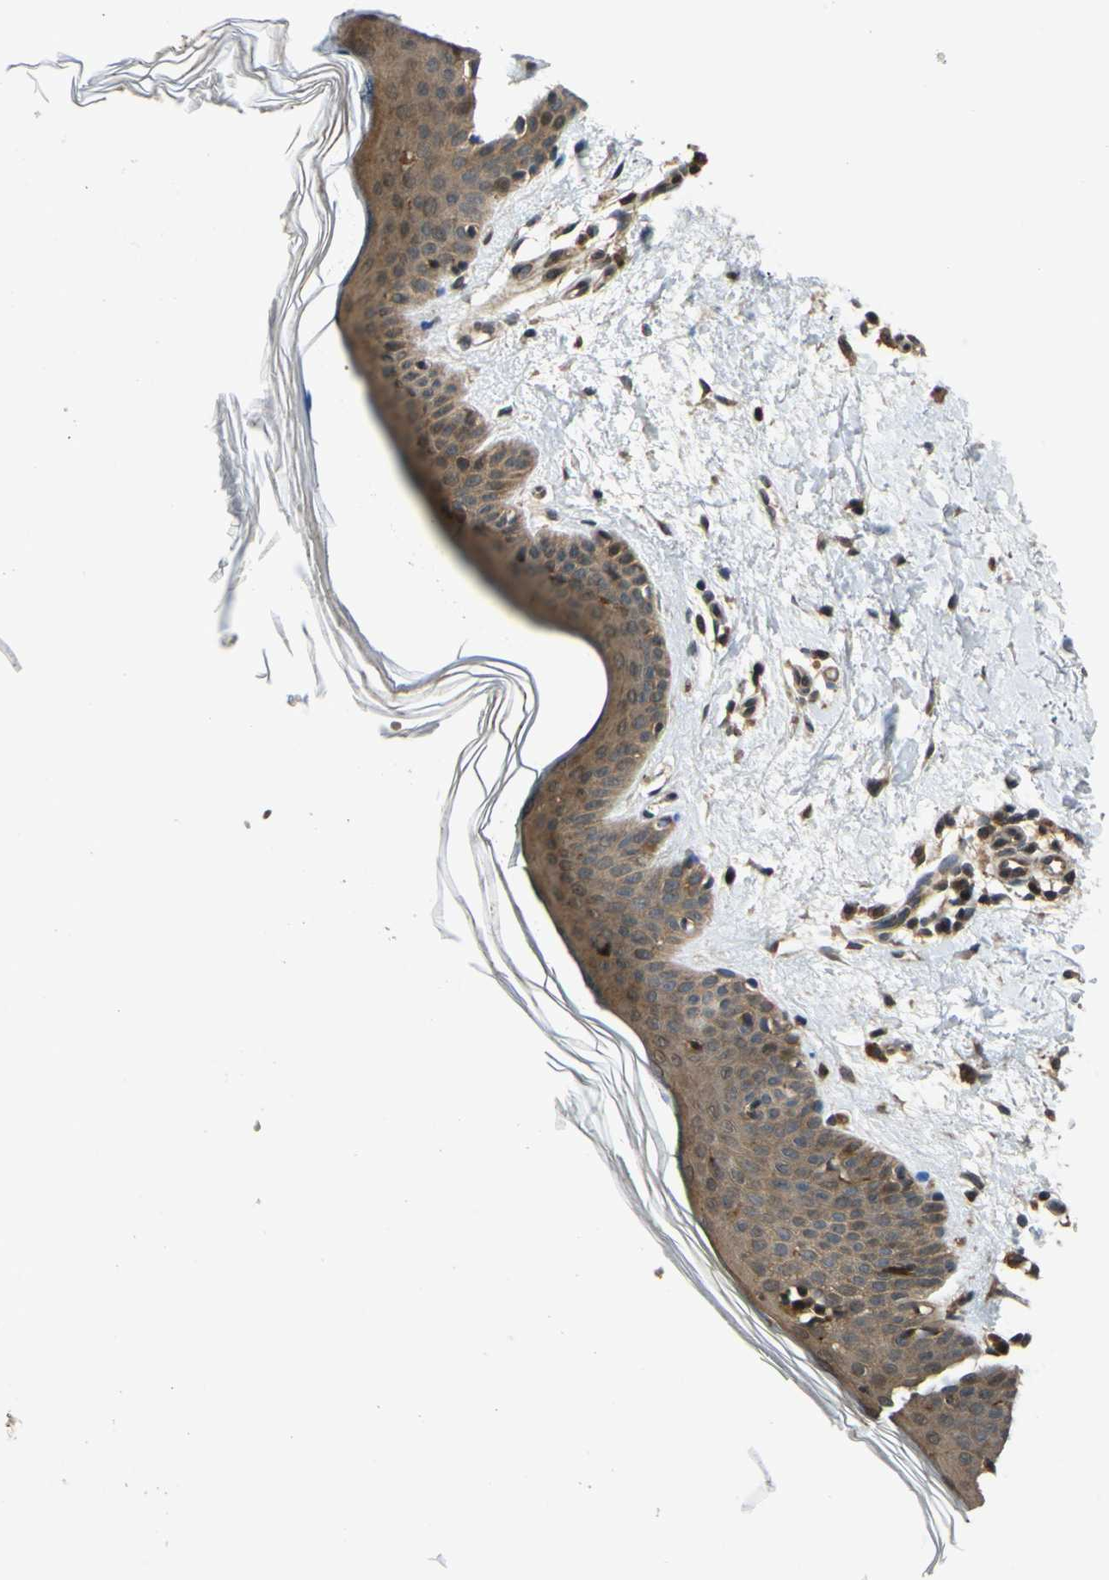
{"staining": {"intensity": "moderate", "quantity": ">75%", "location": "cytoplasmic/membranous,nuclear"}, "tissue": "skin", "cell_type": "Fibroblasts", "image_type": "normal", "snomed": [{"axis": "morphology", "description": "Normal tissue, NOS"}, {"axis": "topography", "description": "Skin"}], "caption": "DAB immunohistochemical staining of benign skin exhibits moderate cytoplasmic/membranous,nuclear protein expression in about >75% of fibroblasts.", "gene": "ABCC8", "patient": {"sex": "female", "age": 56}}